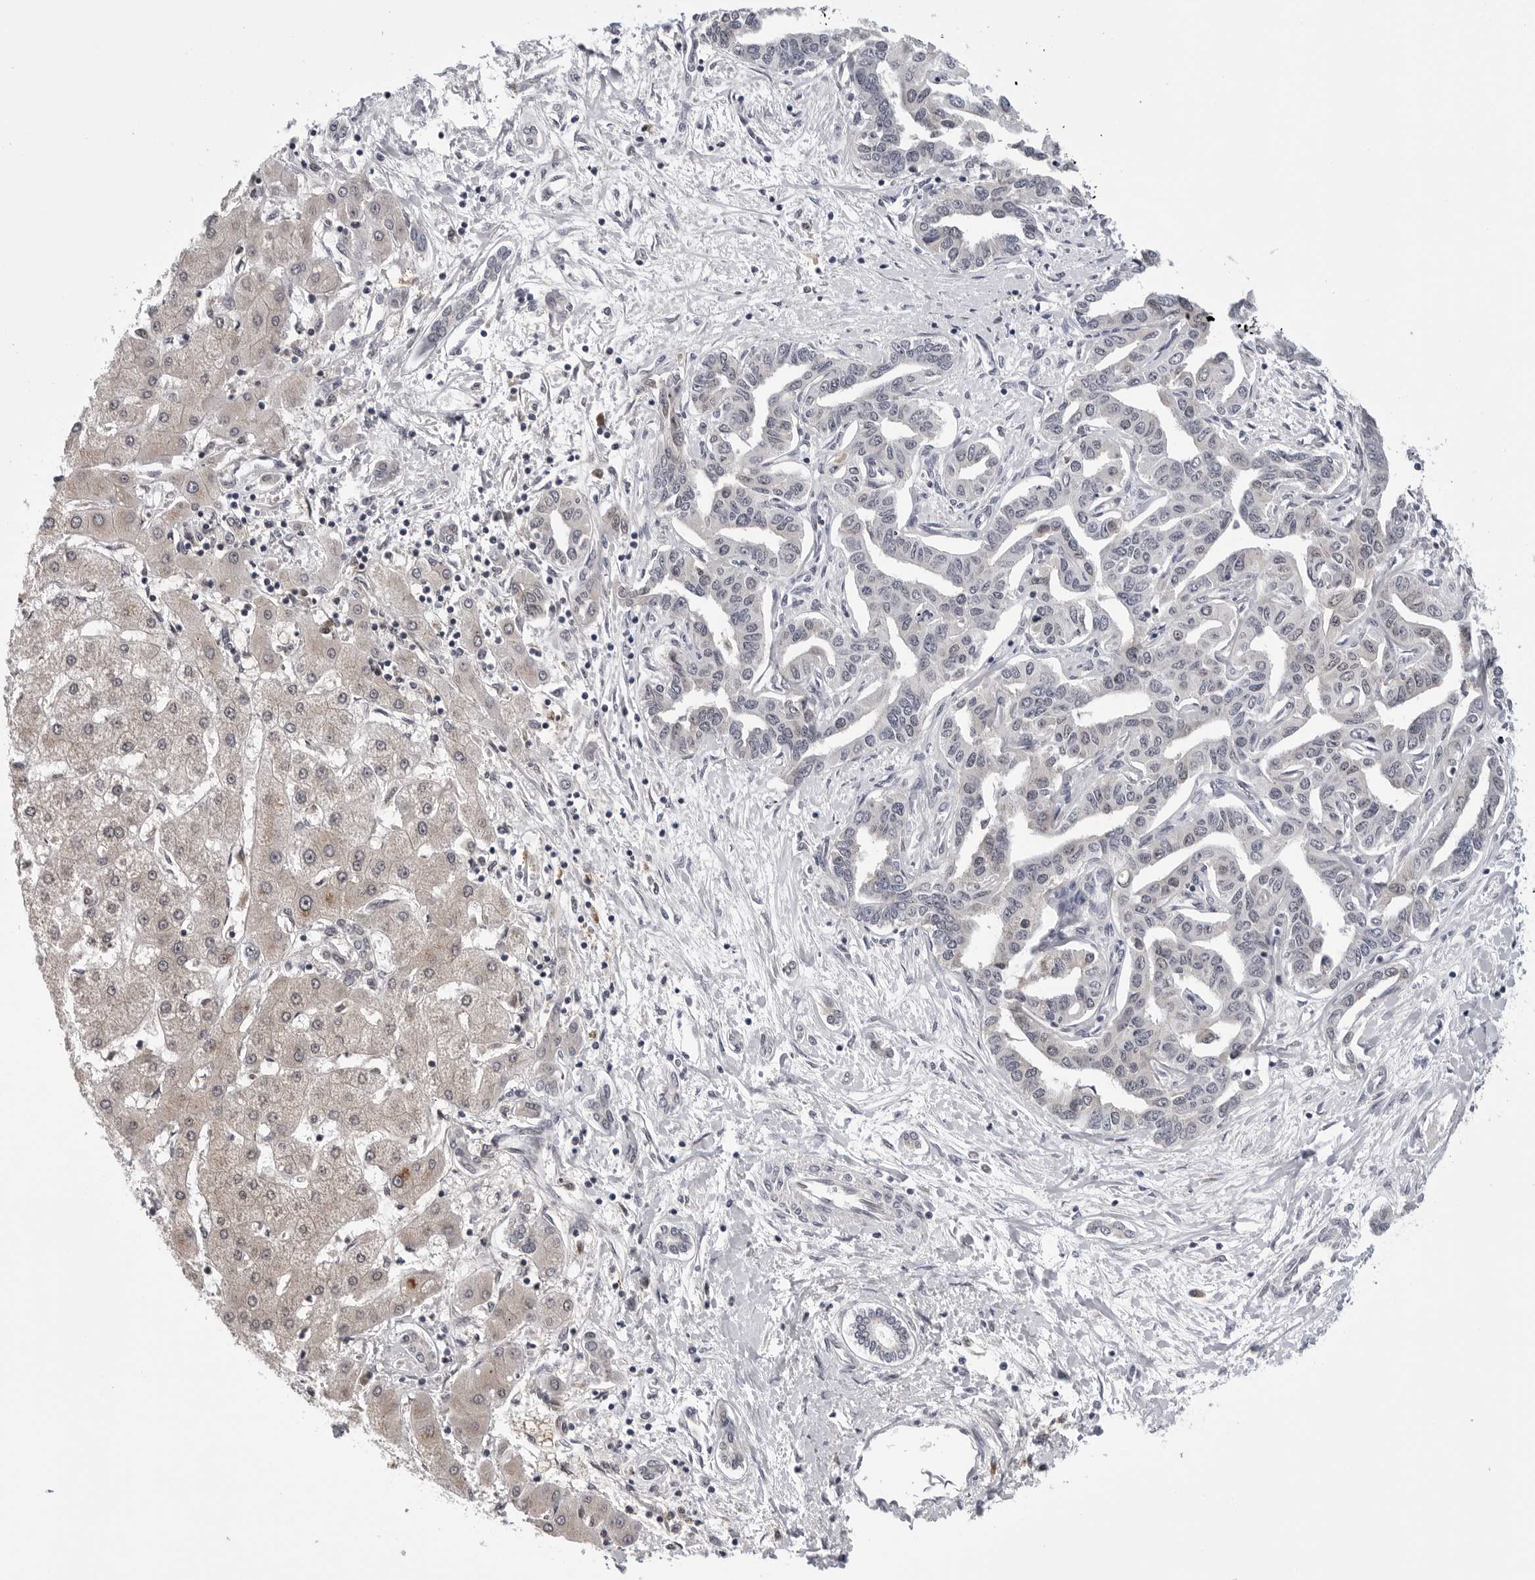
{"staining": {"intensity": "negative", "quantity": "none", "location": "none"}, "tissue": "liver cancer", "cell_type": "Tumor cells", "image_type": "cancer", "snomed": [{"axis": "morphology", "description": "Cholangiocarcinoma"}, {"axis": "topography", "description": "Liver"}], "caption": "IHC image of human liver cancer stained for a protein (brown), which displays no staining in tumor cells. (Brightfield microscopy of DAB IHC at high magnification).", "gene": "CDK20", "patient": {"sex": "male", "age": 59}}